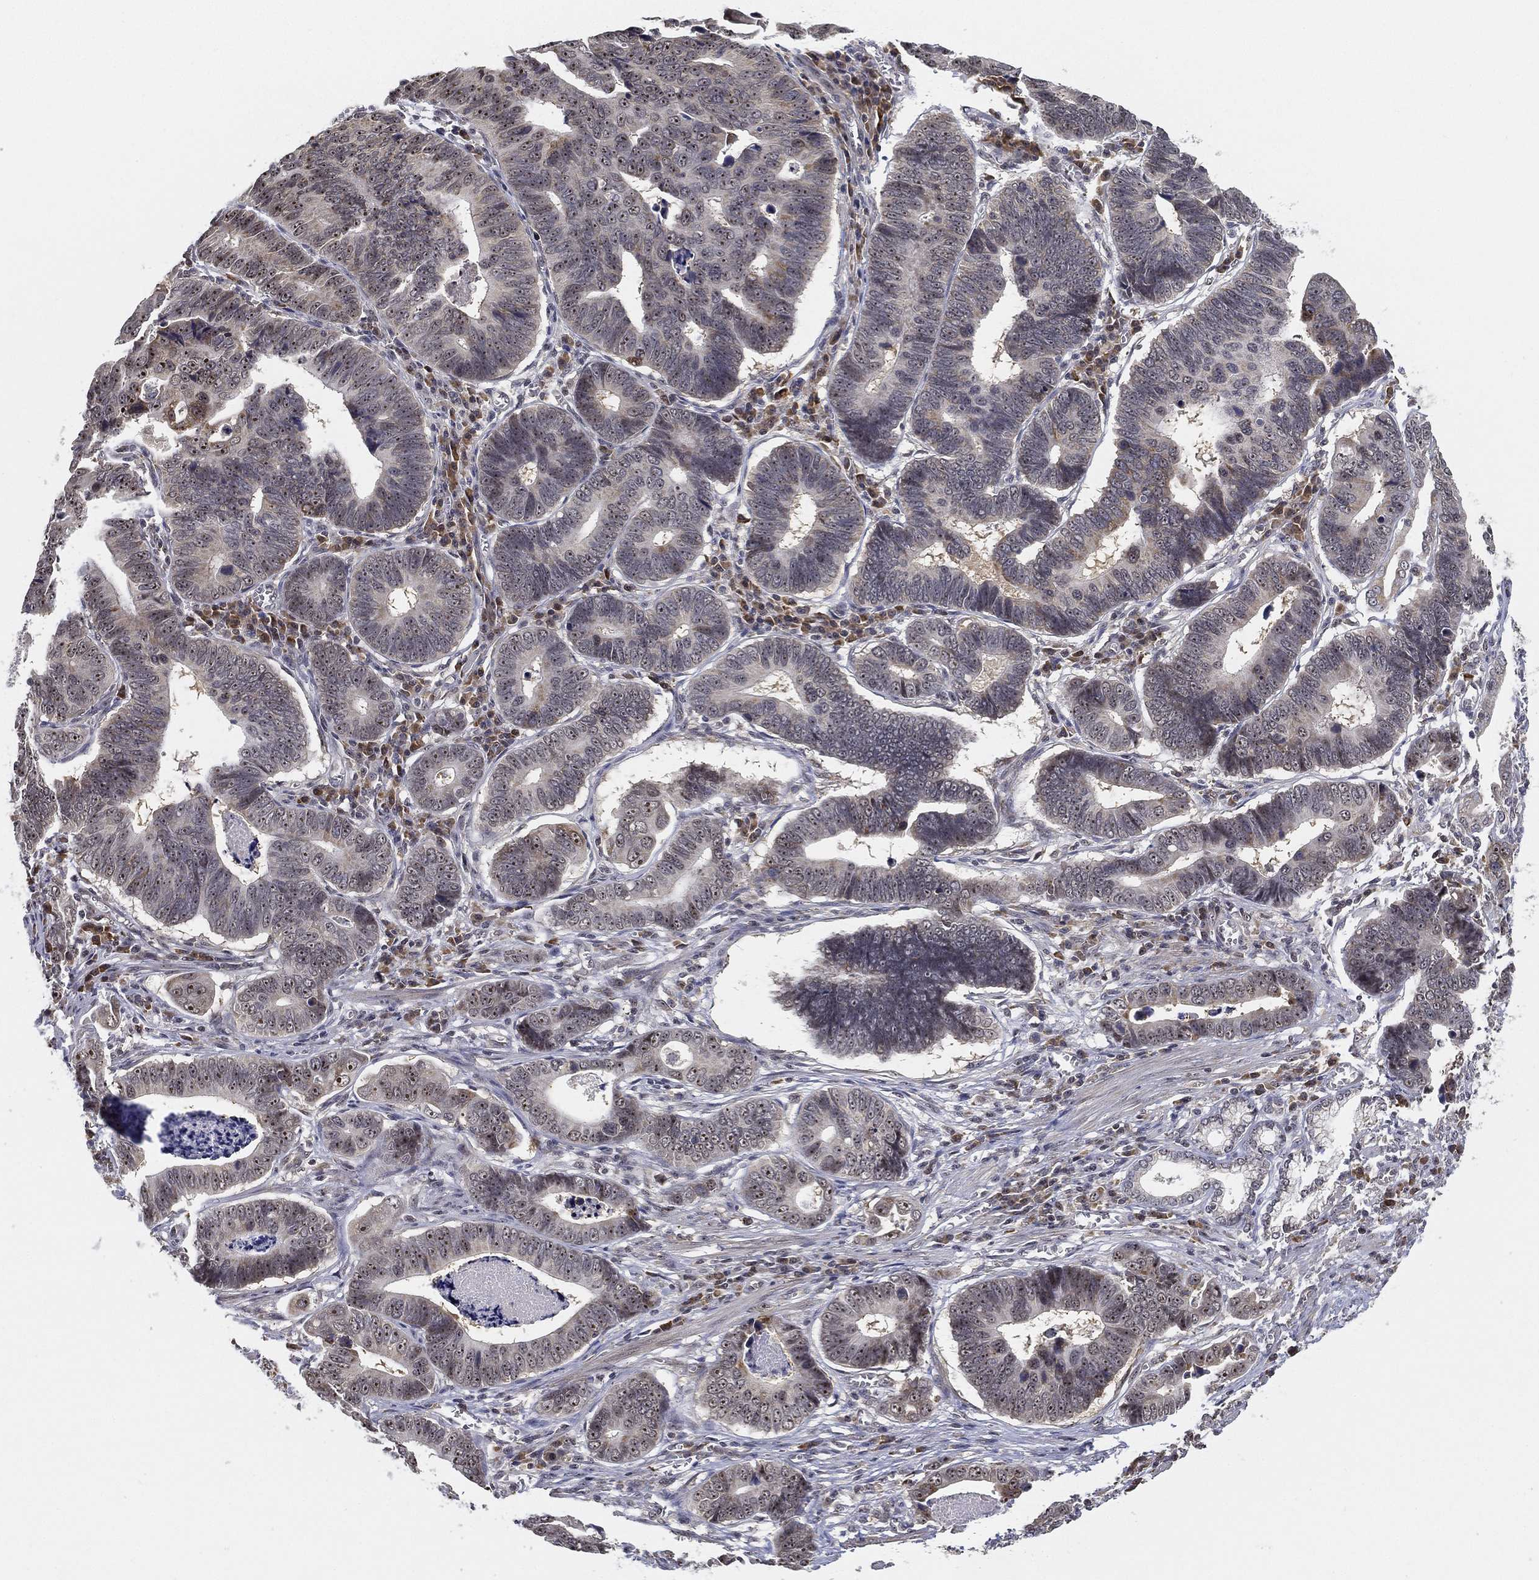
{"staining": {"intensity": "moderate", "quantity": "25%-75%", "location": "cytoplasmic/membranous,nuclear"}, "tissue": "stomach cancer", "cell_type": "Tumor cells", "image_type": "cancer", "snomed": [{"axis": "morphology", "description": "Adenocarcinoma, NOS"}, {"axis": "topography", "description": "Stomach"}], "caption": "Stomach cancer stained for a protein displays moderate cytoplasmic/membranous and nuclear positivity in tumor cells.", "gene": "PPP1R16B", "patient": {"sex": "male", "age": 84}}